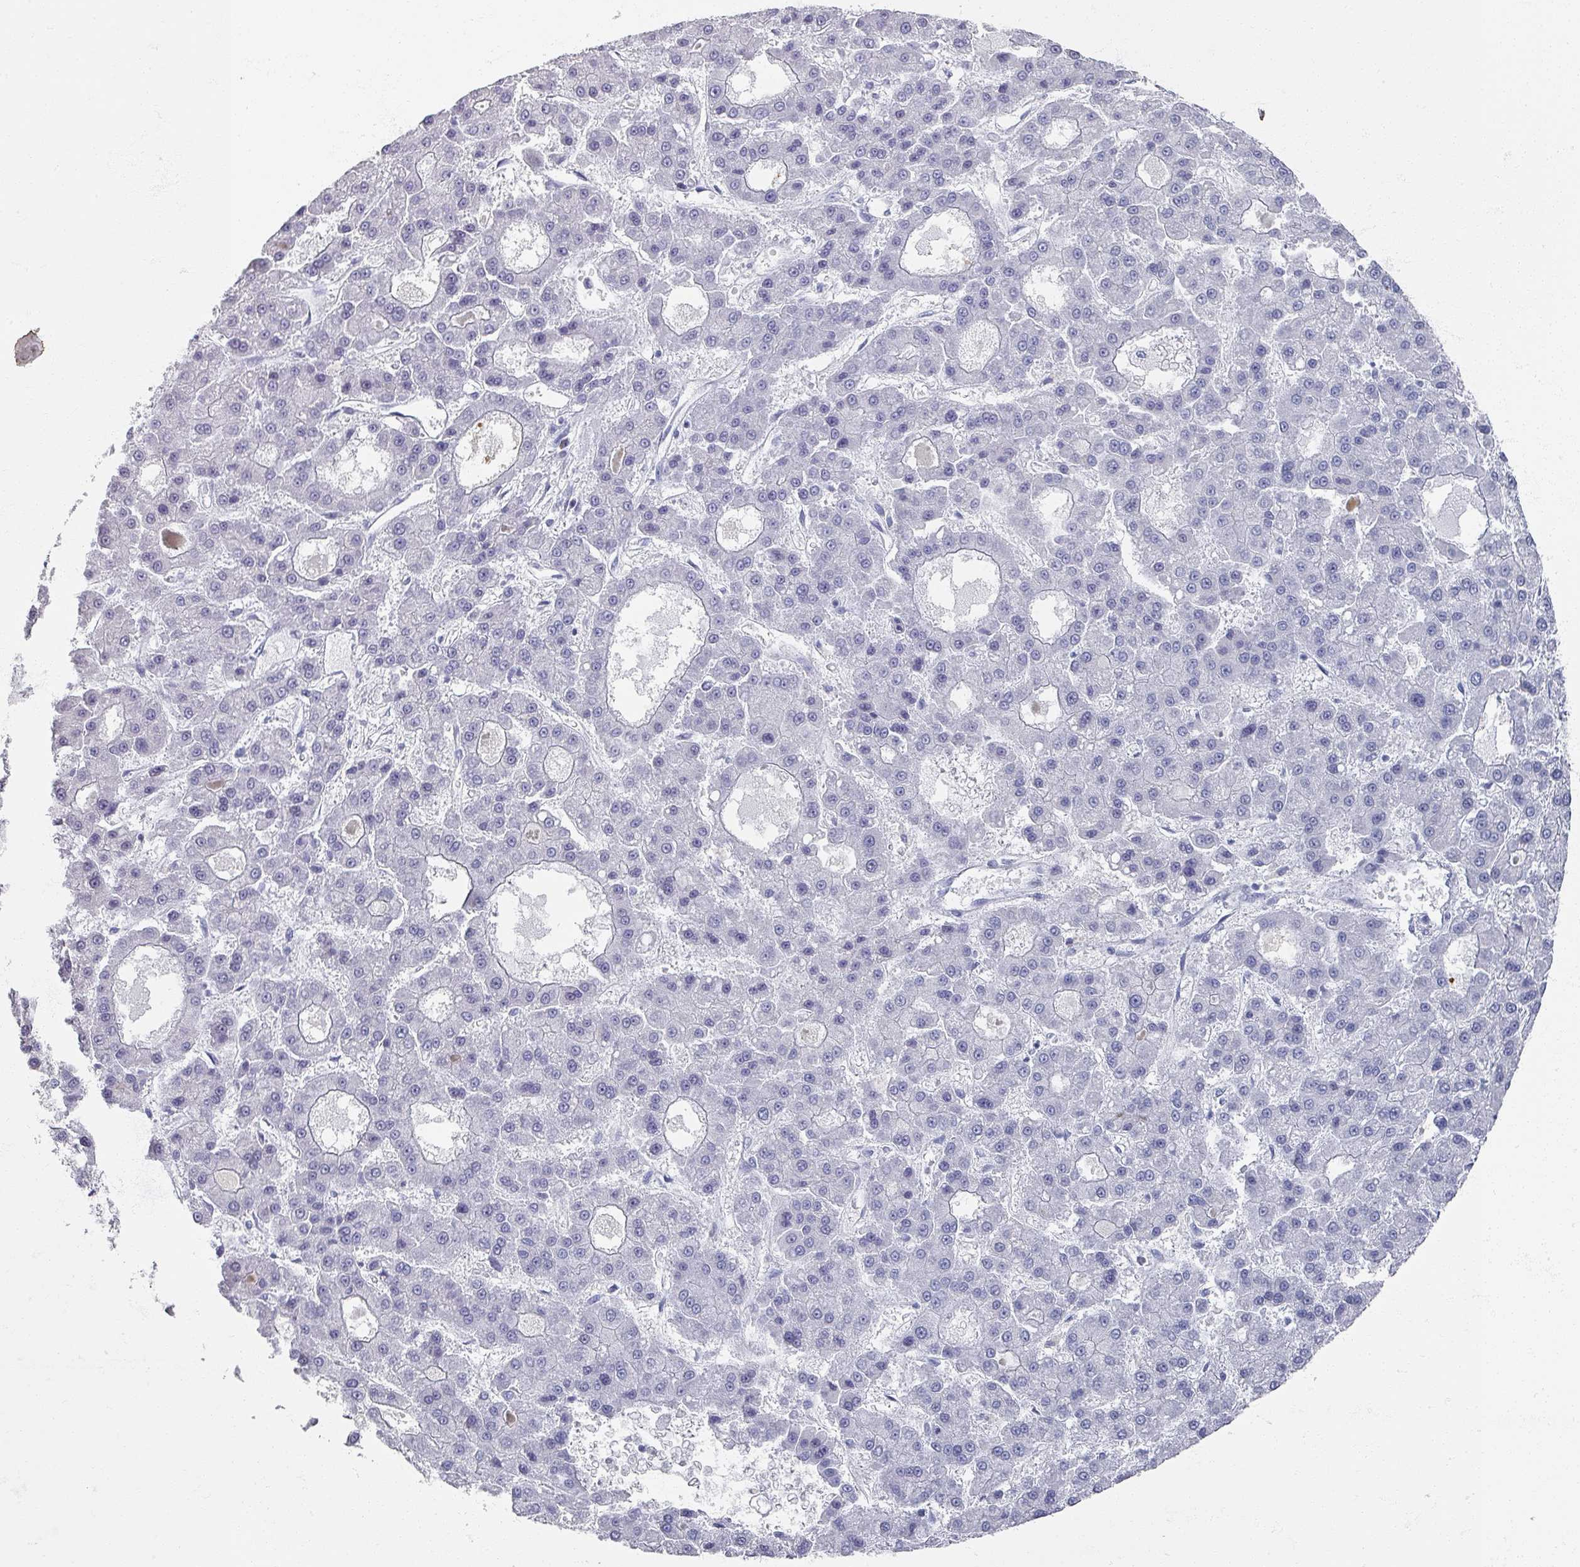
{"staining": {"intensity": "negative", "quantity": "none", "location": "none"}, "tissue": "liver cancer", "cell_type": "Tumor cells", "image_type": "cancer", "snomed": [{"axis": "morphology", "description": "Carcinoma, Hepatocellular, NOS"}, {"axis": "topography", "description": "Liver"}], "caption": "Immunohistochemistry of human liver cancer (hepatocellular carcinoma) reveals no positivity in tumor cells.", "gene": "OMG", "patient": {"sex": "male", "age": 70}}